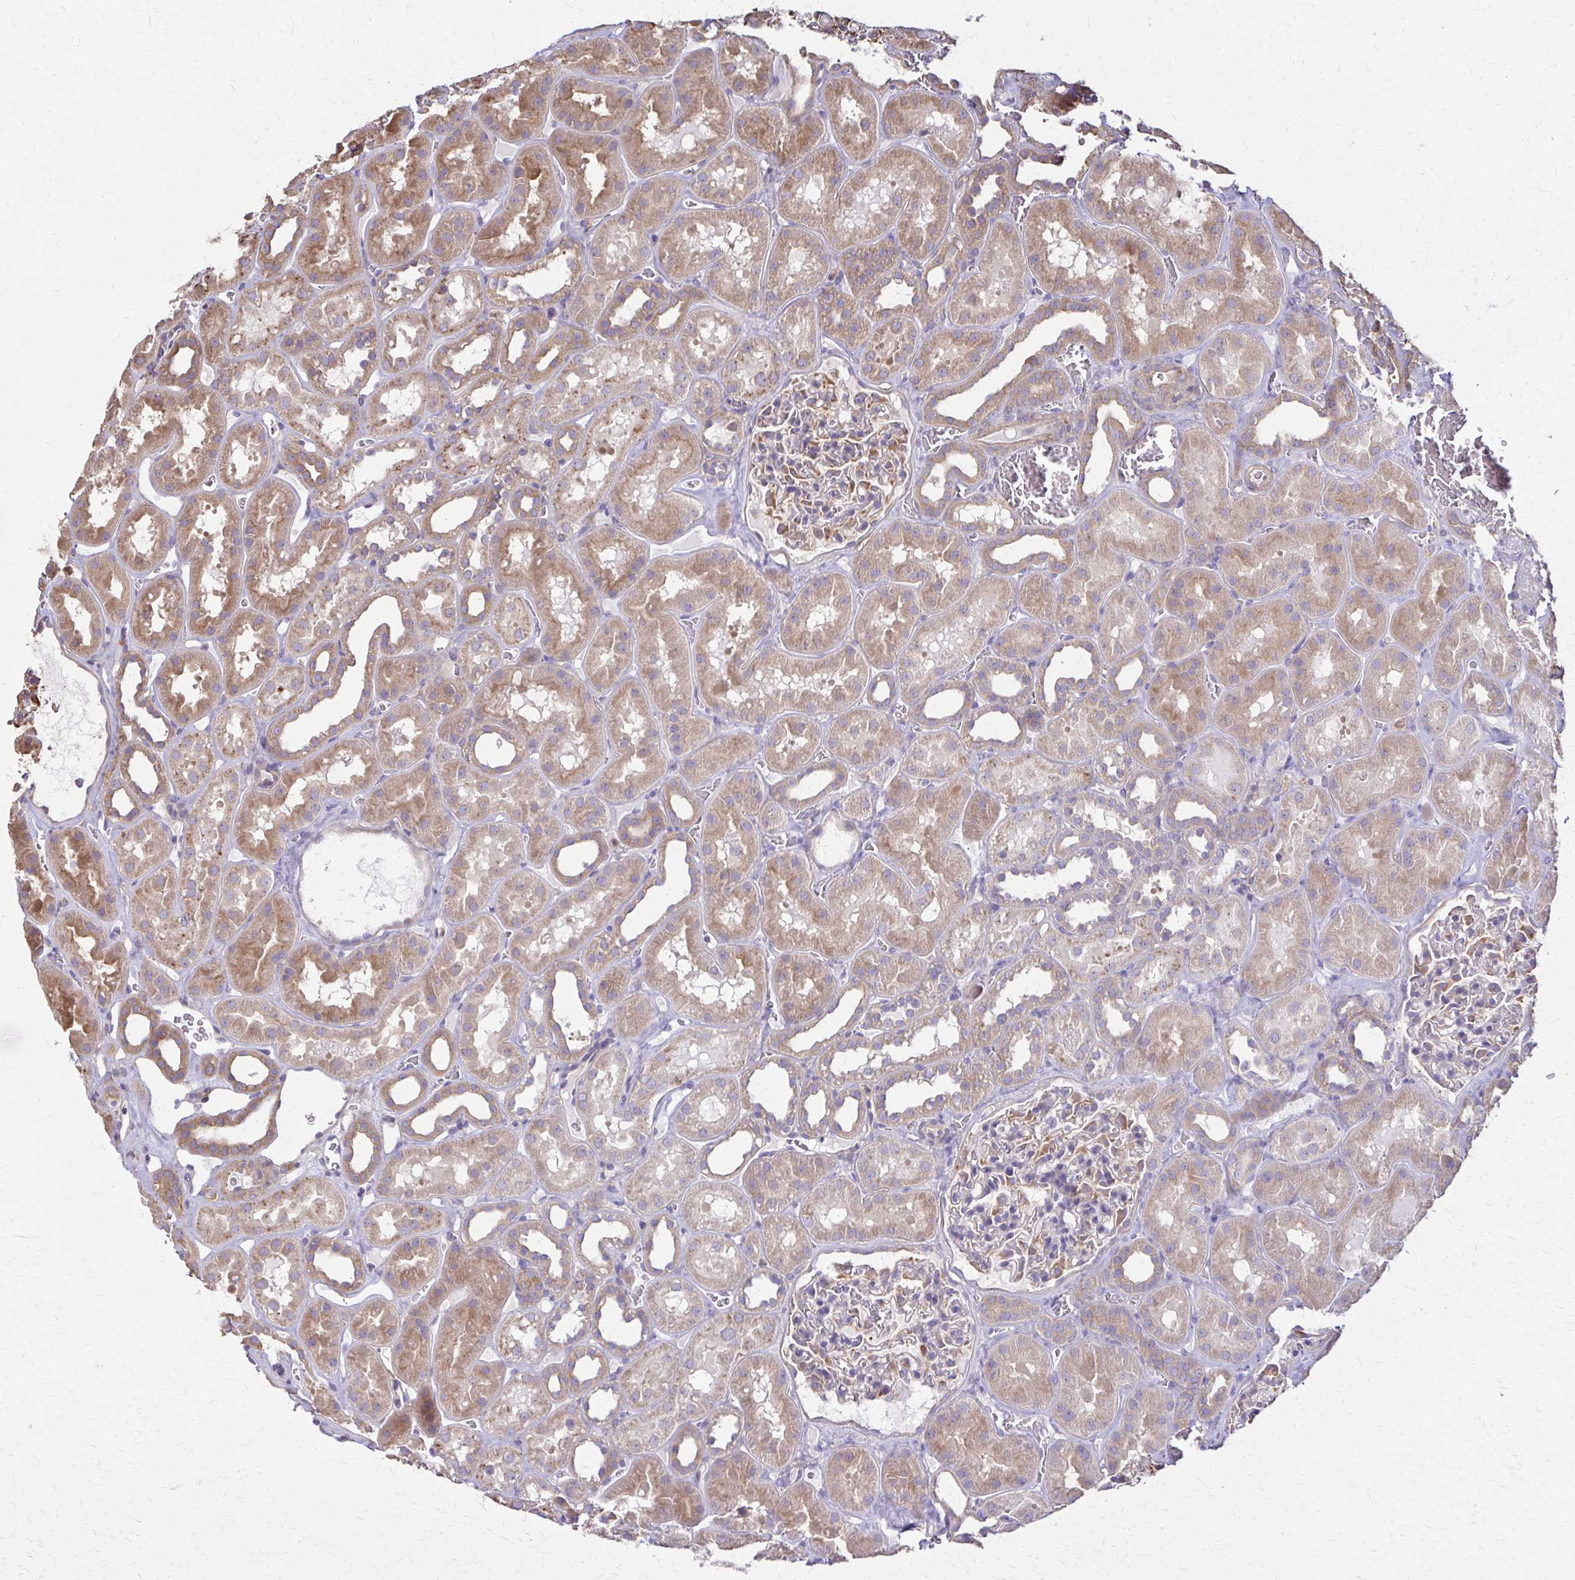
{"staining": {"intensity": "moderate", "quantity": "<25%", "location": "cytoplasmic/membranous"}, "tissue": "kidney", "cell_type": "Cells in glomeruli", "image_type": "normal", "snomed": [{"axis": "morphology", "description": "Normal tissue, NOS"}, {"axis": "topography", "description": "Kidney"}], "caption": "IHC of unremarkable kidney reveals low levels of moderate cytoplasmic/membranous staining in about <25% of cells in glomeruli.", "gene": "DSP", "patient": {"sex": "female", "age": 41}}